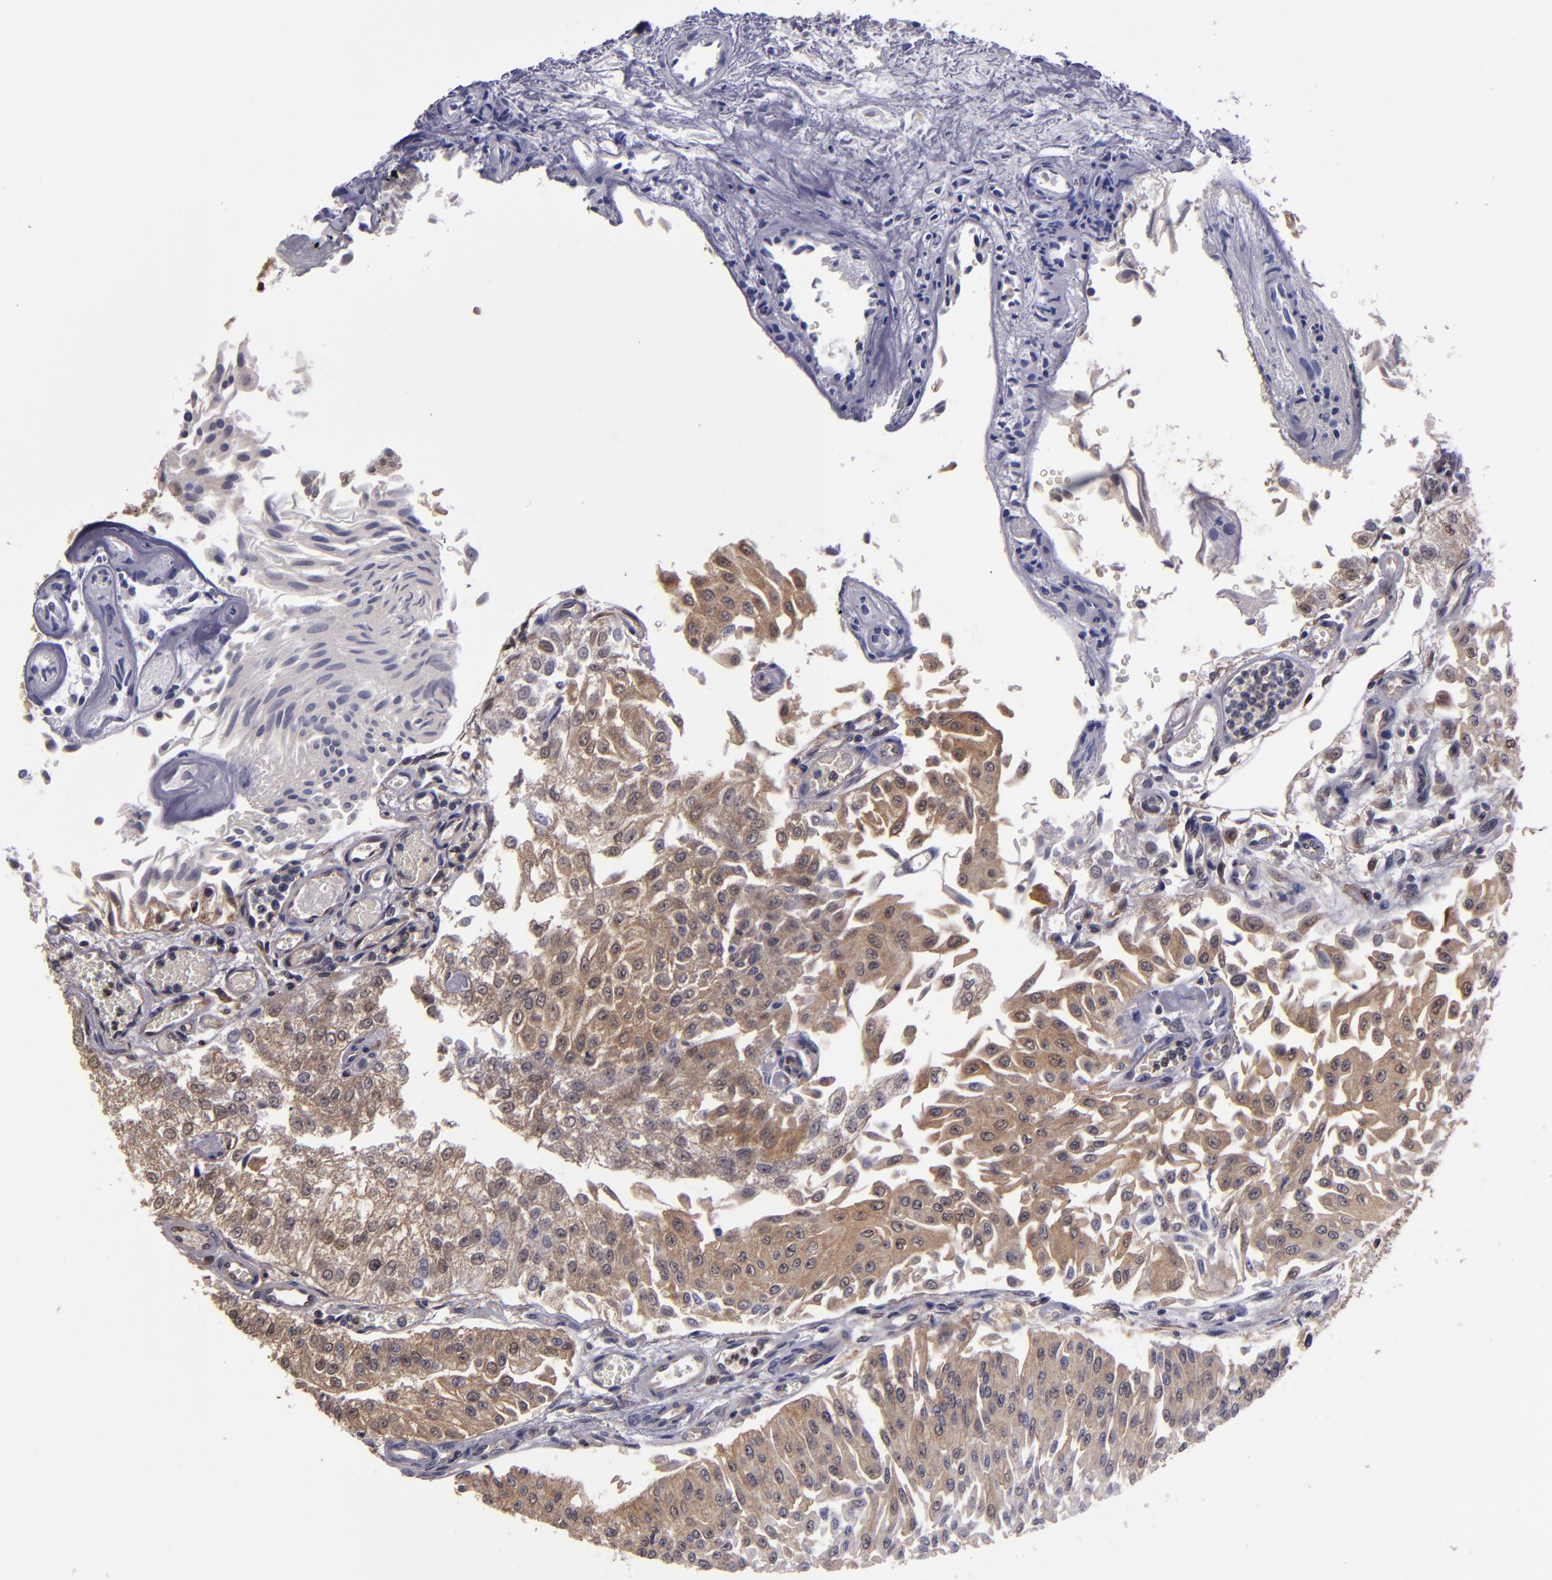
{"staining": {"intensity": "moderate", "quantity": "25%-75%", "location": "cytoplasmic/membranous"}, "tissue": "urothelial cancer", "cell_type": "Tumor cells", "image_type": "cancer", "snomed": [{"axis": "morphology", "description": "Urothelial carcinoma, Low grade"}, {"axis": "topography", "description": "Urinary bladder"}], "caption": "DAB (3,3'-diaminobenzidine) immunohistochemical staining of human urothelial carcinoma (low-grade) exhibits moderate cytoplasmic/membranous protein staining in about 25%-75% of tumor cells. (DAB (3,3'-diaminobenzidine) IHC, brown staining for protein, blue staining for nuclei).", "gene": "CARS1", "patient": {"sex": "male", "age": 86}}